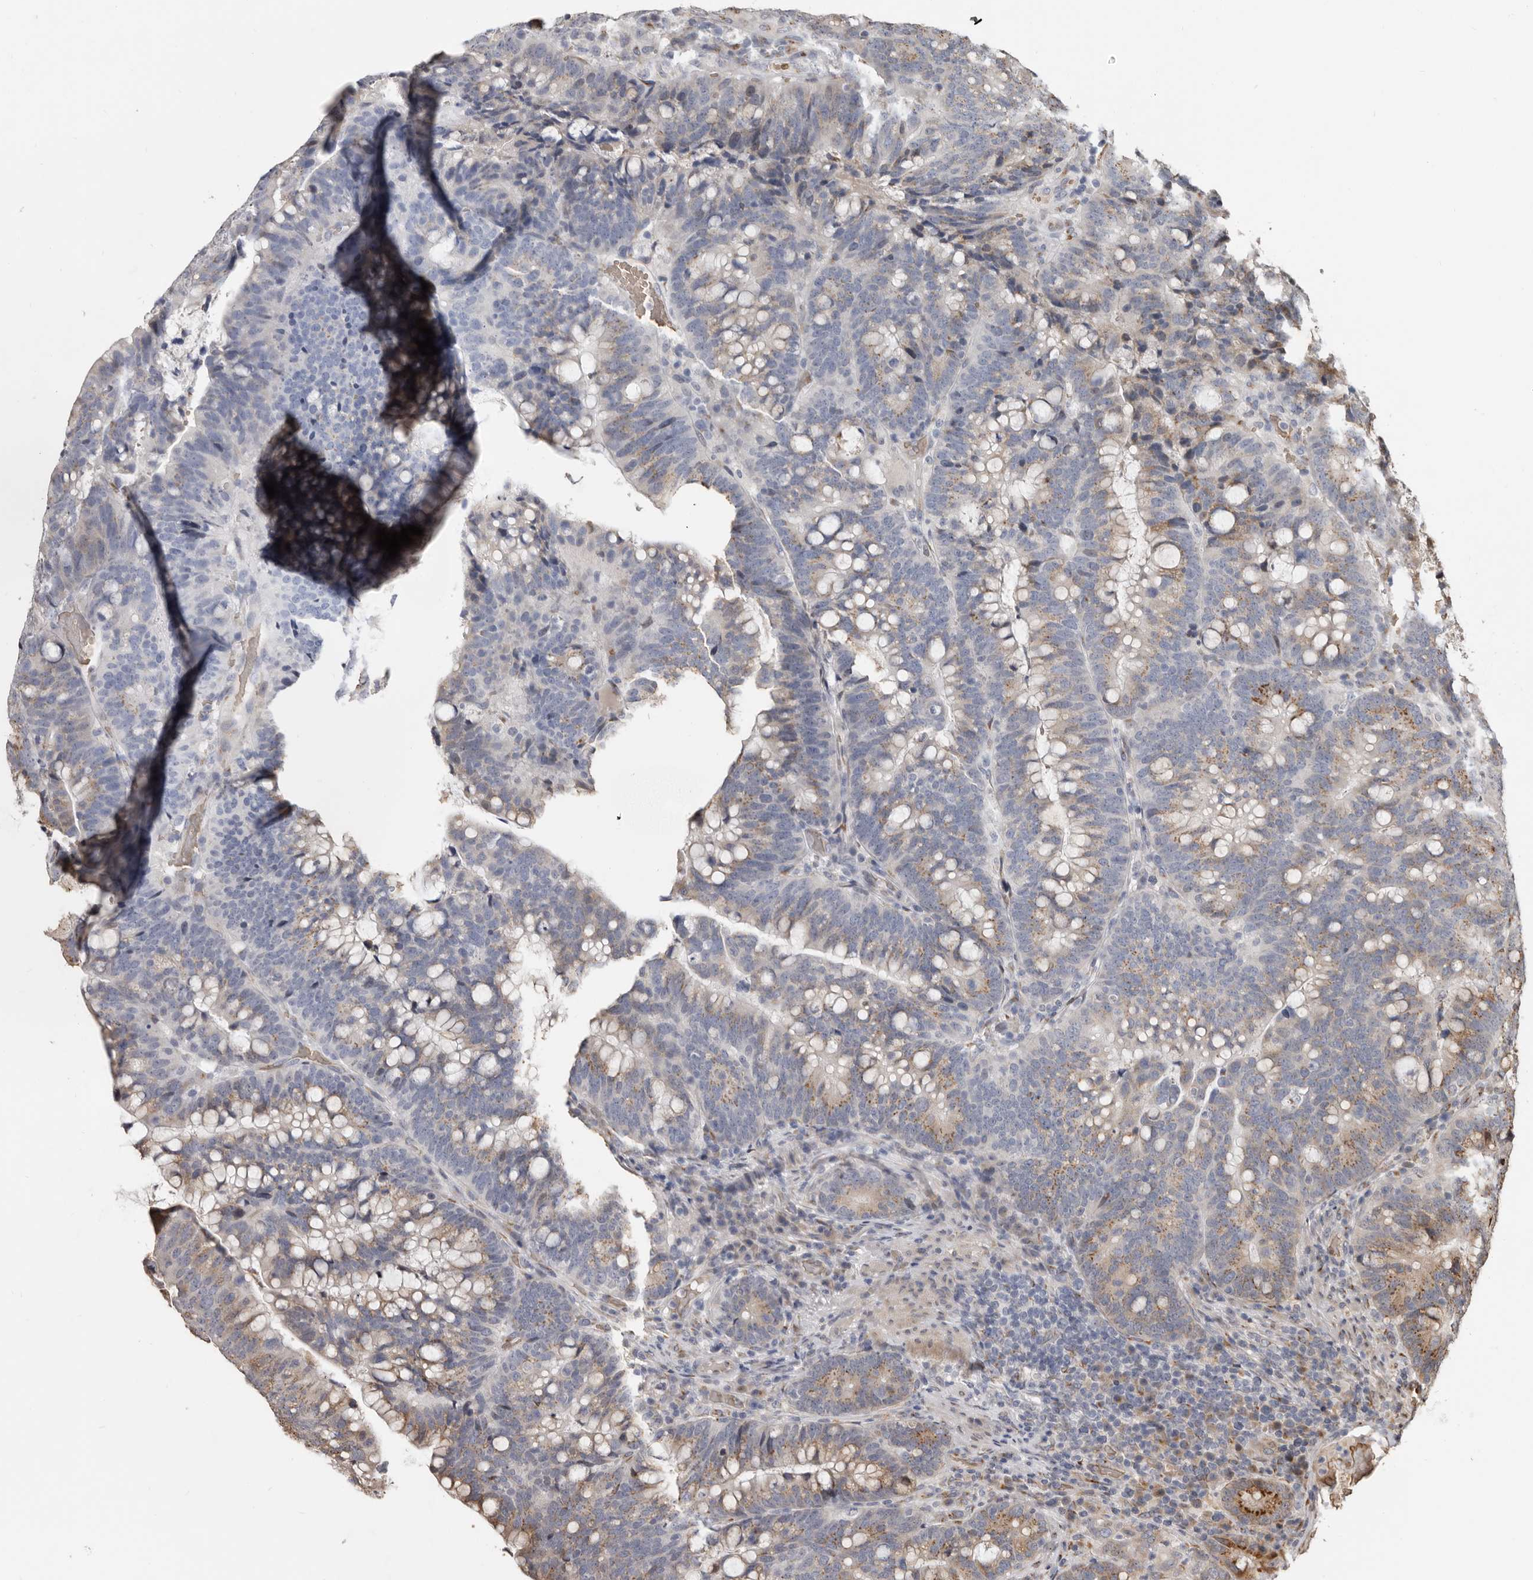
{"staining": {"intensity": "moderate", "quantity": "25%-75%", "location": "cytoplasmic/membranous"}, "tissue": "colorectal cancer", "cell_type": "Tumor cells", "image_type": "cancer", "snomed": [{"axis": "morphology", "description": "Adenocarcinoma, NOS"}, {"axis": "topography", "description": "Colon"}], "caption": "Colorectal adenocarcinoma stained for a protein (brown) demonstrates moderate cytoplasmic/membranous positive expression in approximately 25%-75% of tumor cells.", "gene": "ENTREP1", "patient": {"sex": "female", "age": 66}}